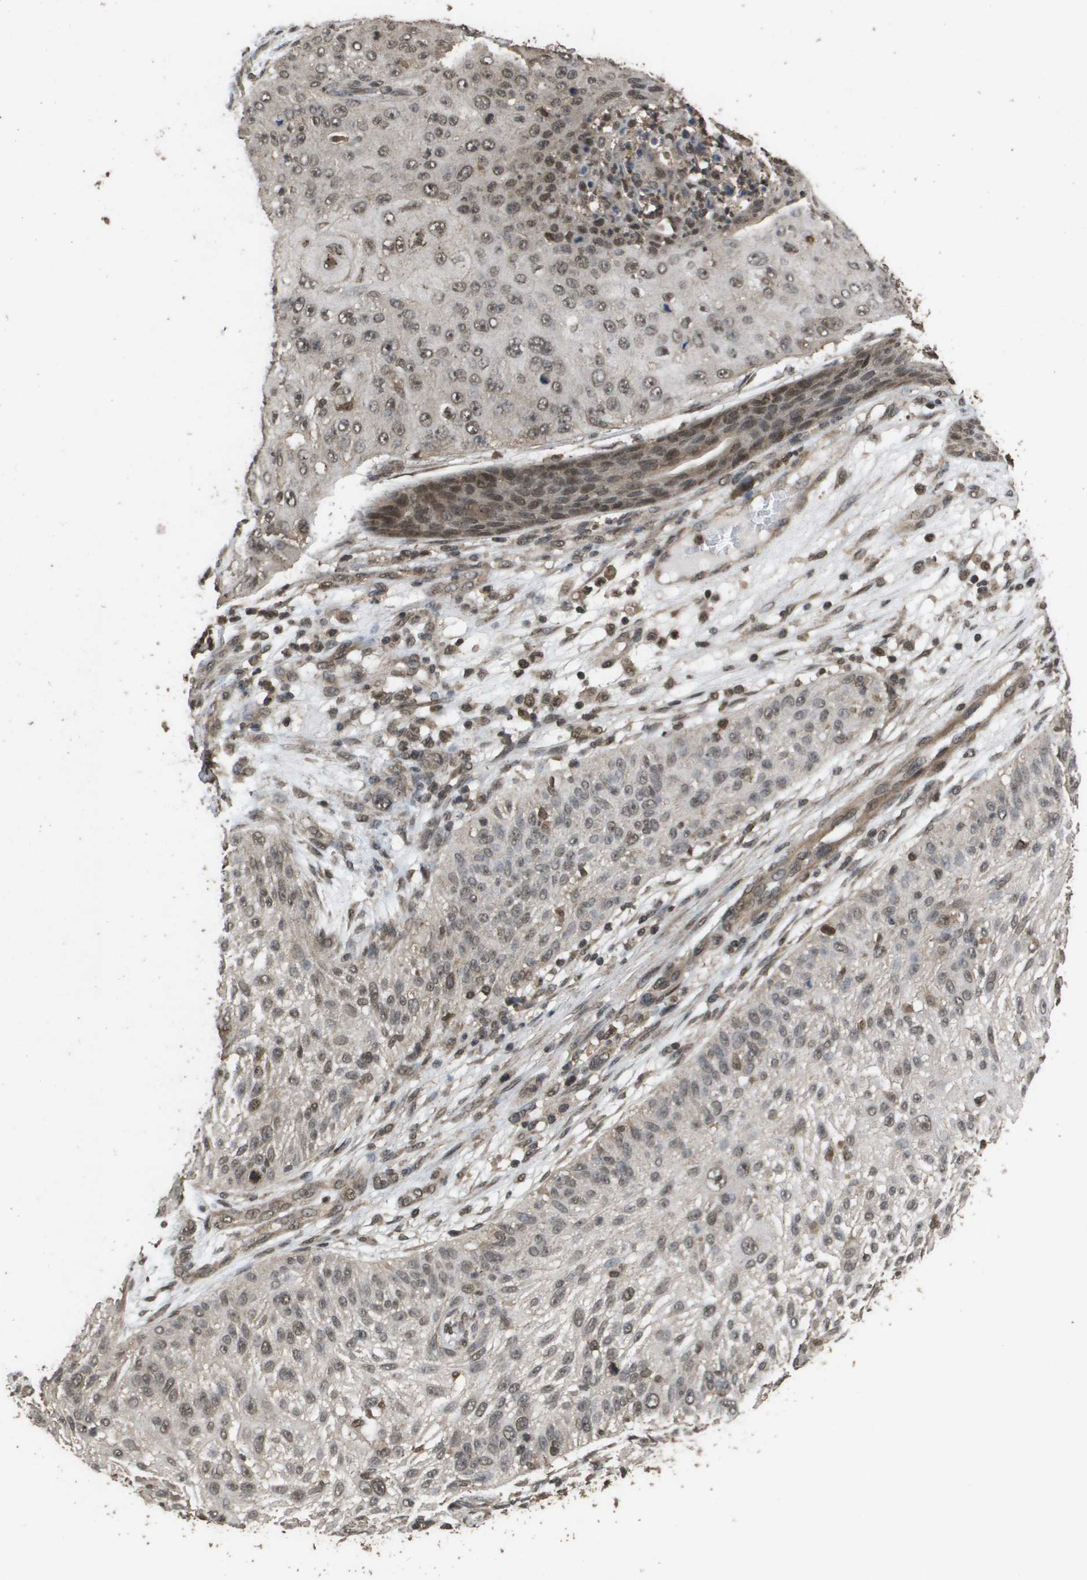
{"staining": {"intensity": "weak", "quantity": "25%-75%", "location": "cytoplasmic/membranous,nuclear"}, "tissue": "skin cancer", "cell_type": "Tumor cells", "image_type": "cancer", "snomed": [{"axis": "morphology", "description": "Squamous cell carcinoma, NOS"}, {"axis": "topography", "description": "Skin"}], "caption": "A brown stain labels weak cytoplasmic/membranous and nuclear expression of a protein in human squamous cell carcinoma (skin) tumor cells.", "gene": "AXIN2", "patient": {"sex": "female", "age": 80}}